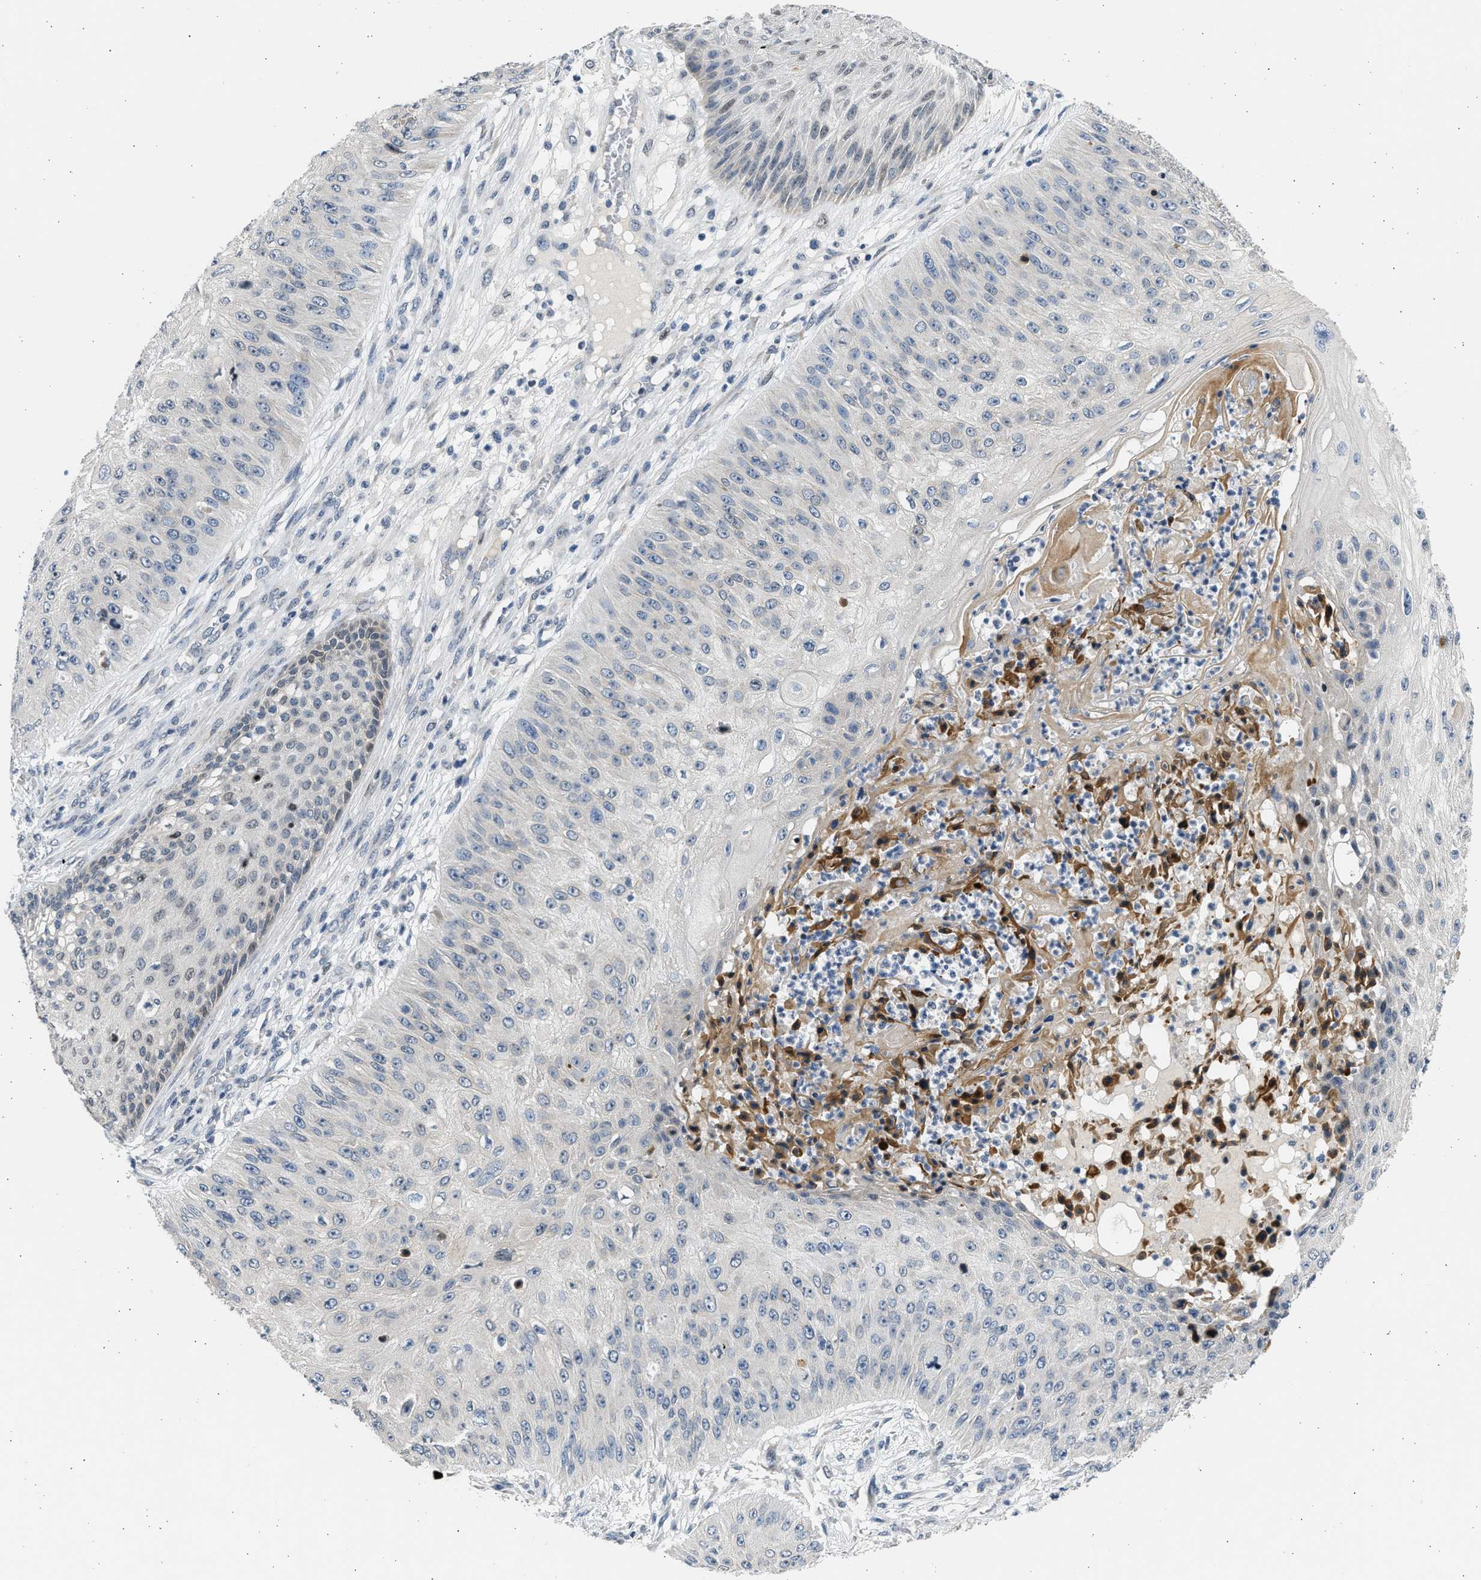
{"staining": {"intensity": "negative", "quantity": "none", "location": "none"}, "tissue": "skin cancer", "cell_type": "Tumor cells", "image_type": "cancer", "snomed": [{"axis": "morphology", "description": "Squamous cell carcinoma, NOS"}, {"axis": "topography", "description": "Skin"}], "caption": "Tumor cells show no significant protein expression in skin cancer (squamous cell carcinoma).", "gene": "HMGN3", "patient": {"sex": "female", "age": 80}}